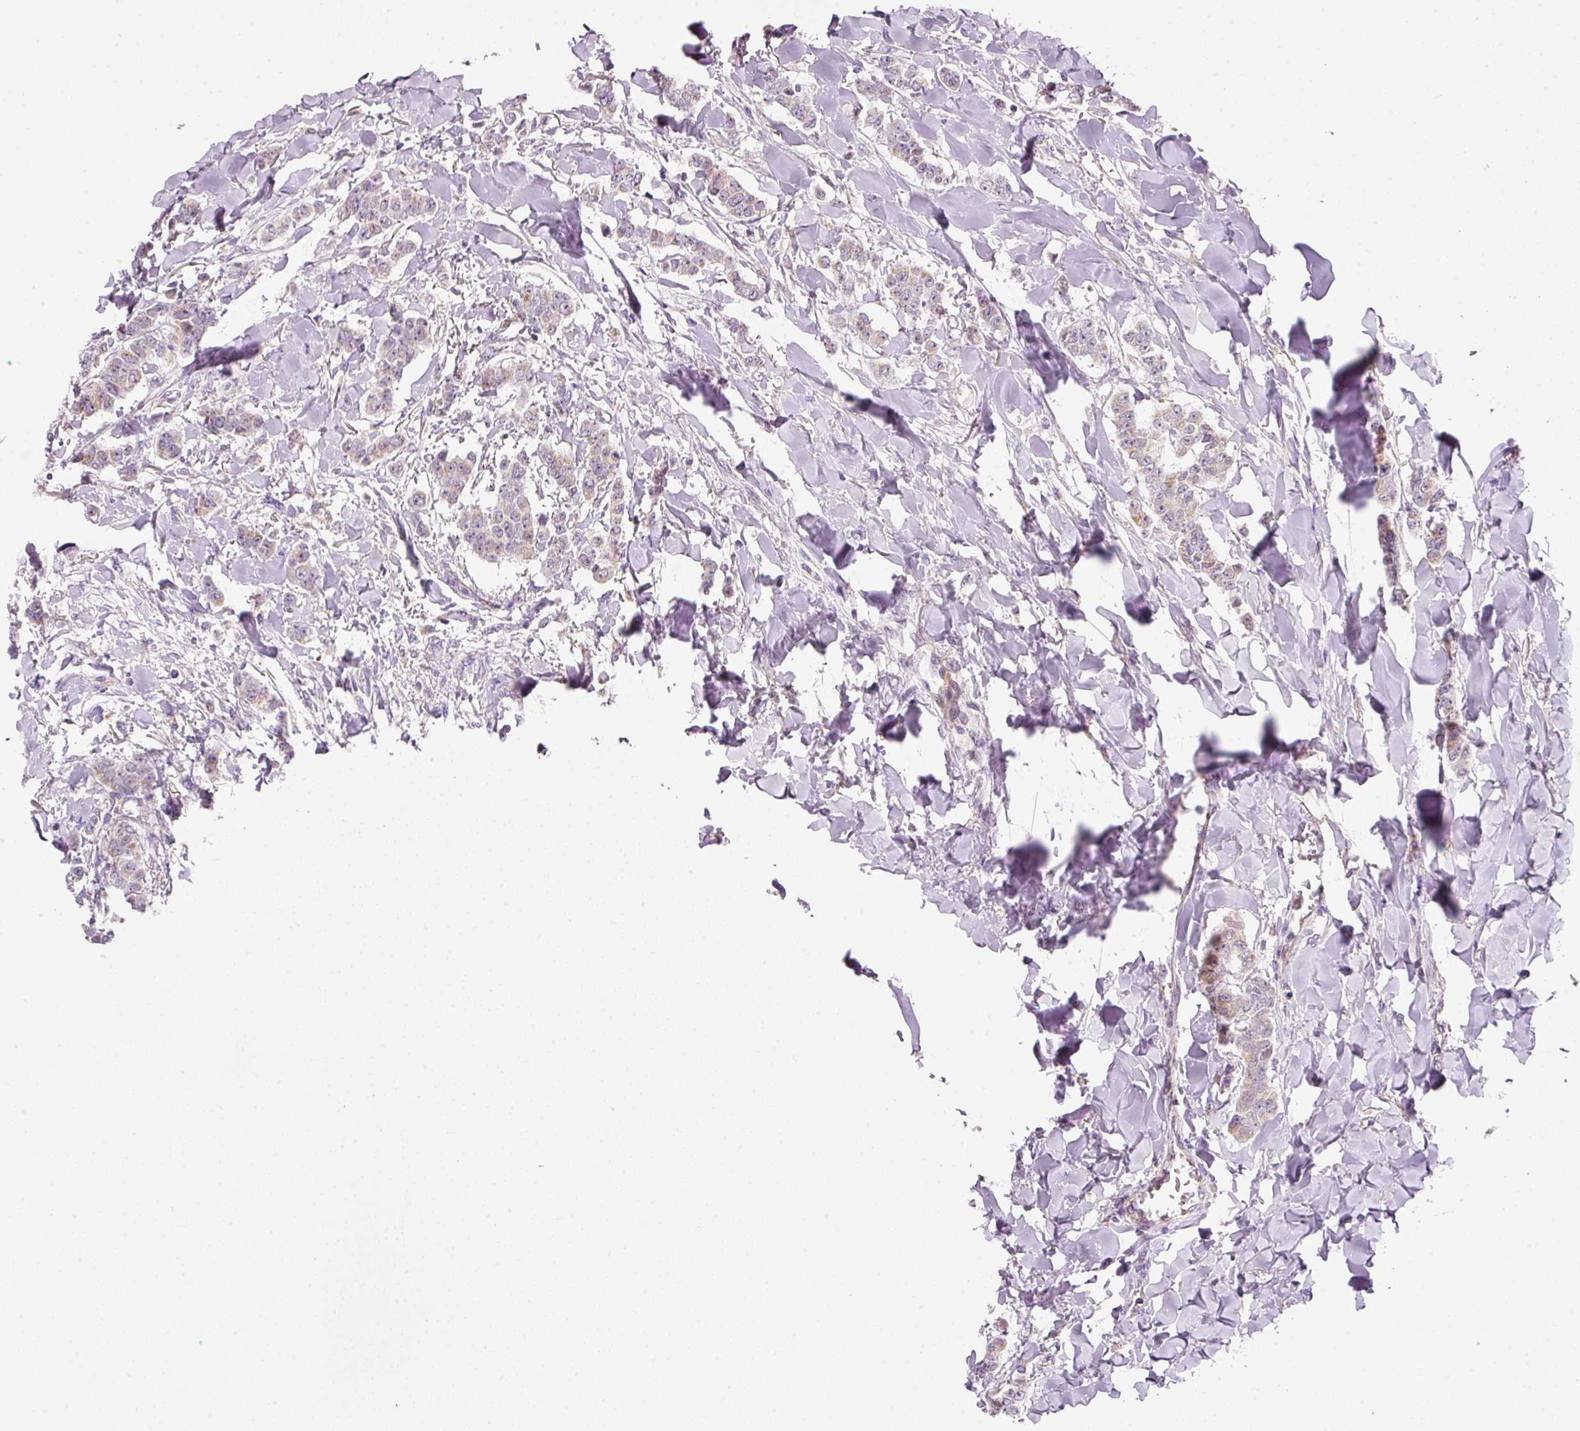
{"staining": {"intensity": "weak", "quantity": "25%-75%", "location": "cytoplasmic/membranous"}, "tissue": "breast cancer", "cell_type": "Tumor cells", "image_type": "cancer", "snomed": [{"axis": "morphology", "description": "Duct carcinoma"}, {"axis": "topography", "description": "Breast"}], "caption": "Immunohistochemistry staining of breast cancer (infiltrating ductal carcinoma), which shows low levels of weak cytoplasmic/membranous expression in approximately 25%-75% of tumor cells indicating weak cytoplasmic/membranous protein staining. The staining was performed using DAB (3,3'-diaminobenzidine) (brown) for protein detection and nuclei were counterstained in hematoxylin (blue).", "gene": "FAM78B", "patient": {"sex": "female", "age": 40}}